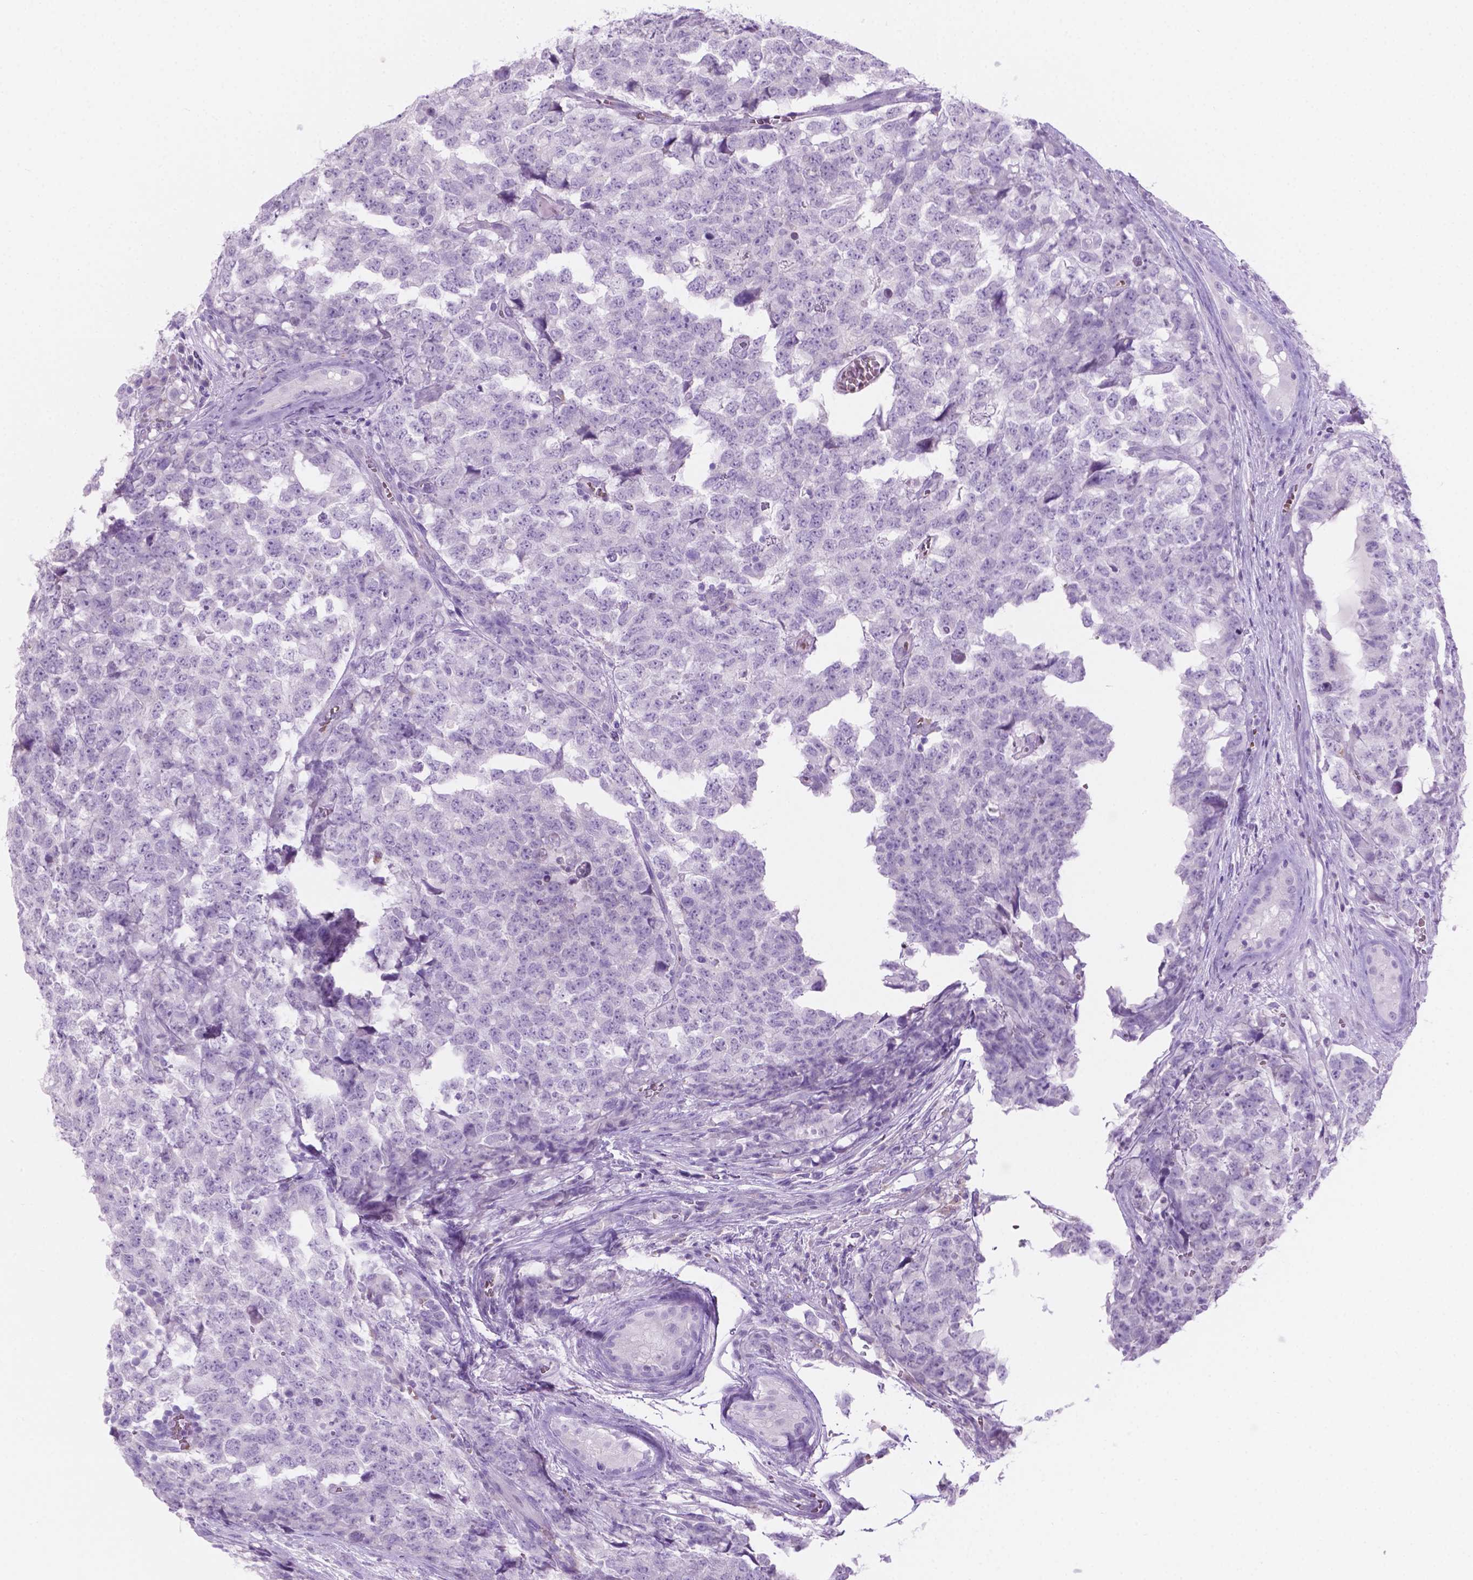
{"staining": {"intensity": "negative", "quantity": "none", "location": "none"}, "tissue": "testis cancer", "cell_type": "Tumor cells", "image_type": "cancer", "snomed": [{"axis": "morphology", "description": "Carcinoma, Embryonal, NOS"}, {"axis": "topography", "description": "Testis"}], "caption": "Immunohistochemical staining of testis embryonal carcinoma shows no significant staining in tumor cells.", "gene": "GRIN2B", "patient": {"sex": "male", "age": 23}}